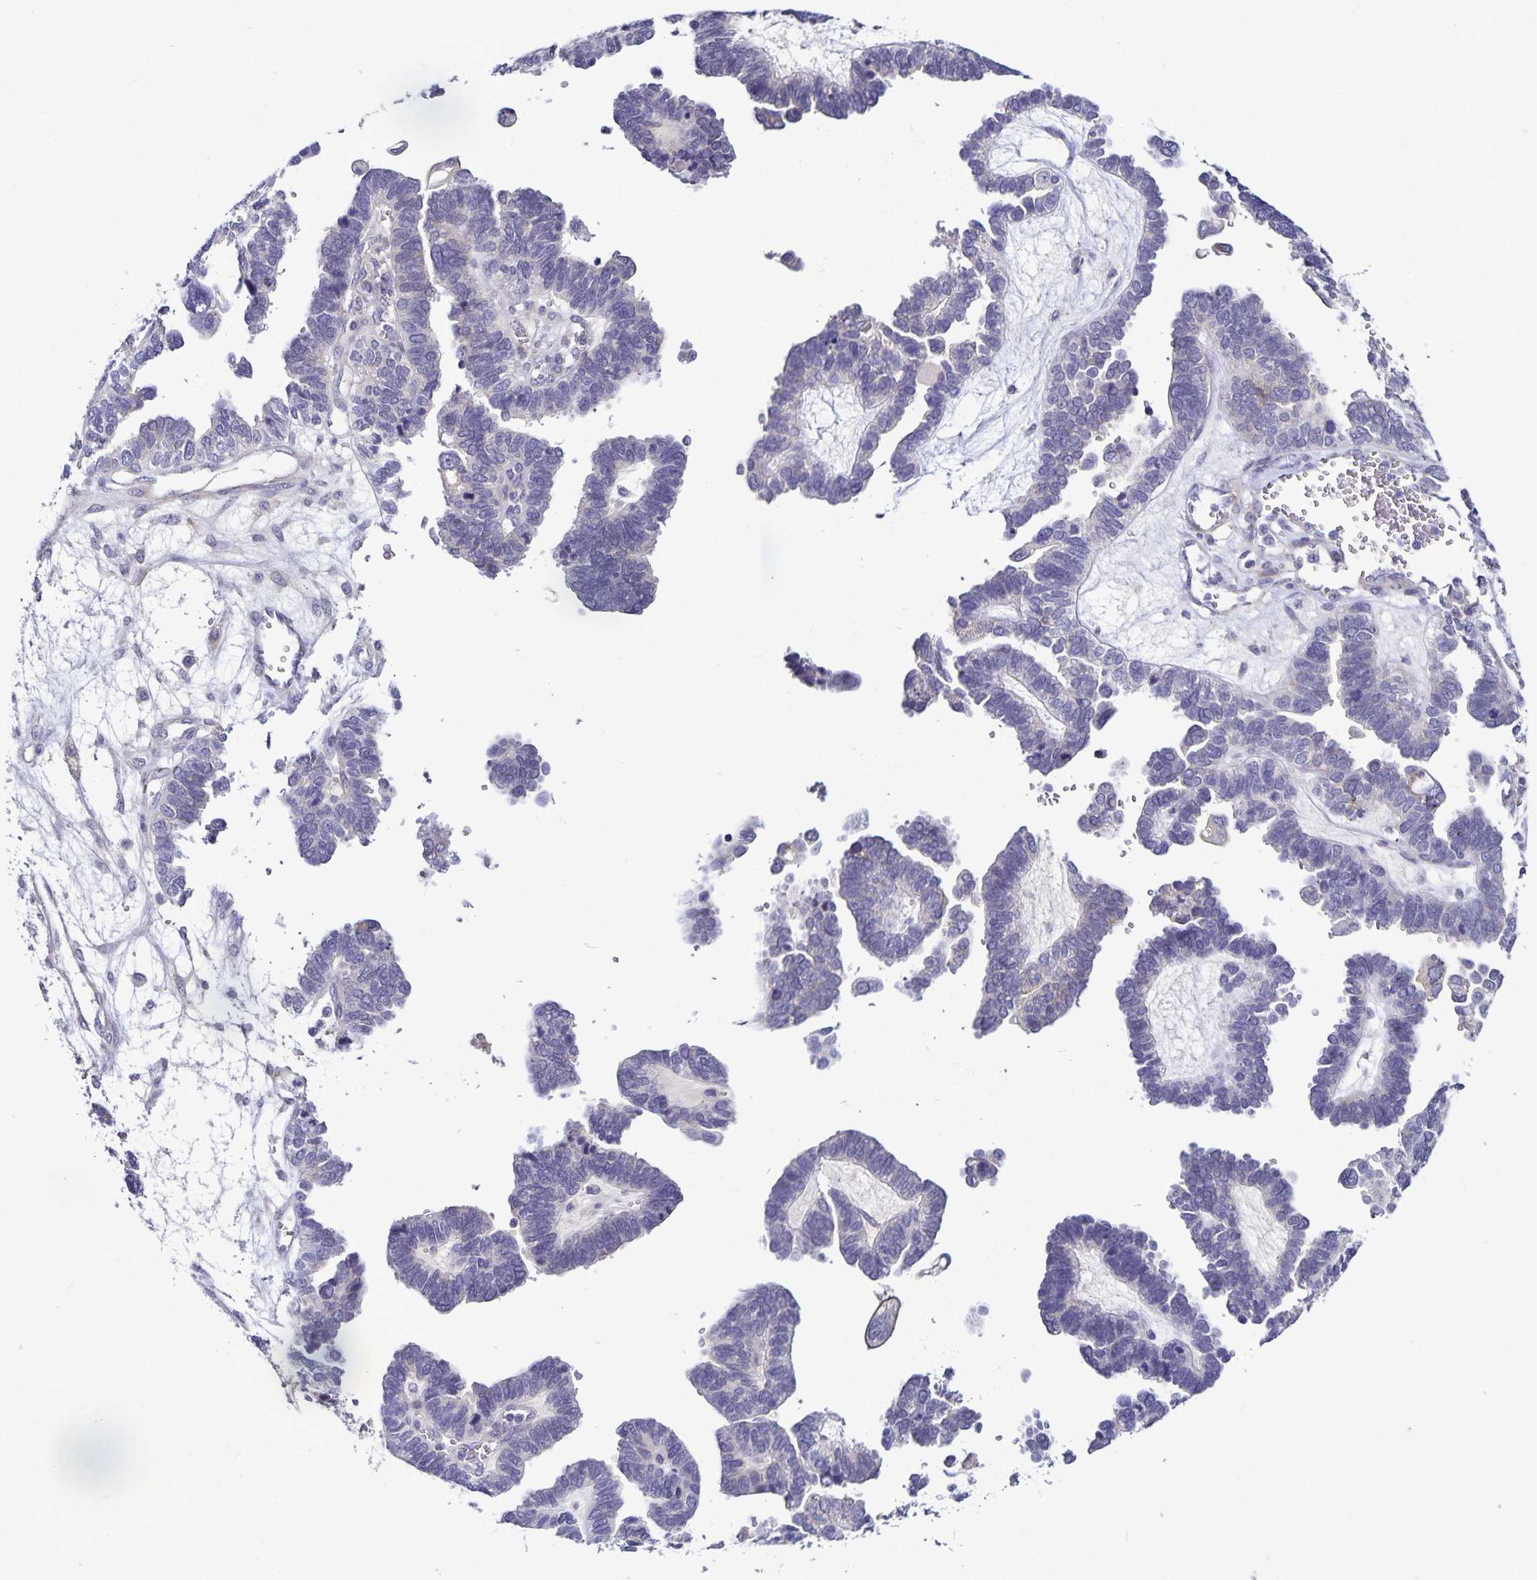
{"staining": {"intensity": "negative", "quantity": "none", "location": "none"}, "tissue": "ovarian cancer", "cell_type": "Tumor cells", "image_type": "cancer", "snomed": [{"axis": "morphology", "description": "Cystadenocarcinoma, serous, NOS"}, {"axis": "topography", "description": "Ovary"}], "caption": "Ovarian serous cystadenocarcinoma stained for a protein using IHC shows no expression tumor cells.", "gene": "GNG12", "patient": {"sex": "female", "age": 51}}